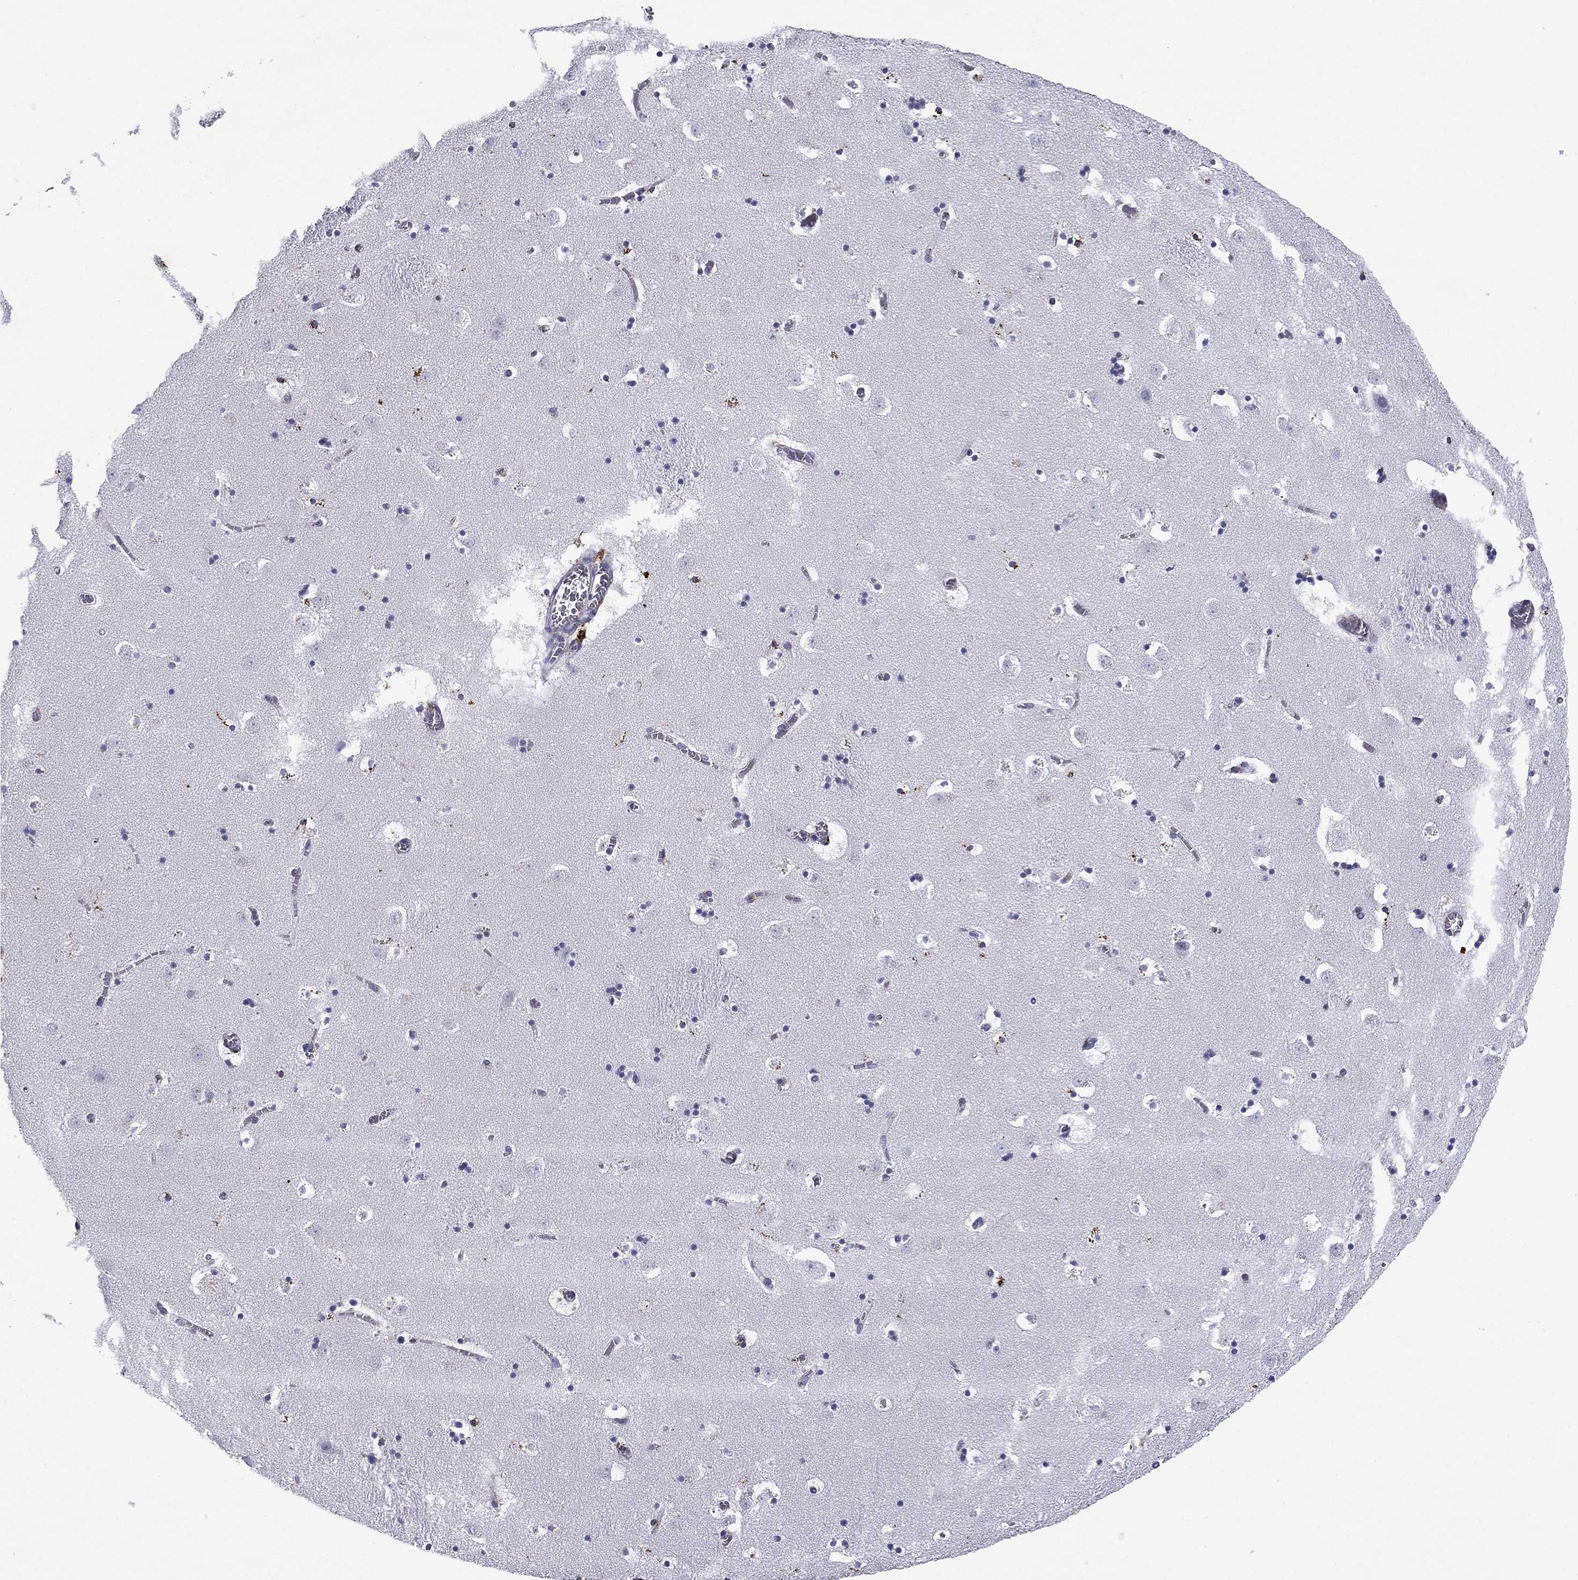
{"staining": {"intensity": "negative", "quantity": "none", "location": "none"}, "tissue": "caudate", "cell_type": "Glial cells", "image_type": "normal", "snomed": [{"axis": "morphology", "description": "Normal tissue, NOS"}, {"axis": "topography", "description": "Lateral ventricle wall"}], "caption": "Immunohistochemical staining of benign caudate reveals no significant staining in glial cells. (DAB (3,3'-diaminobenzidine) IHC visualized using brightfield microscopy, high magnification).", "gene": "MADCAM1", "patient": {"sex": "female", "age": 42}}